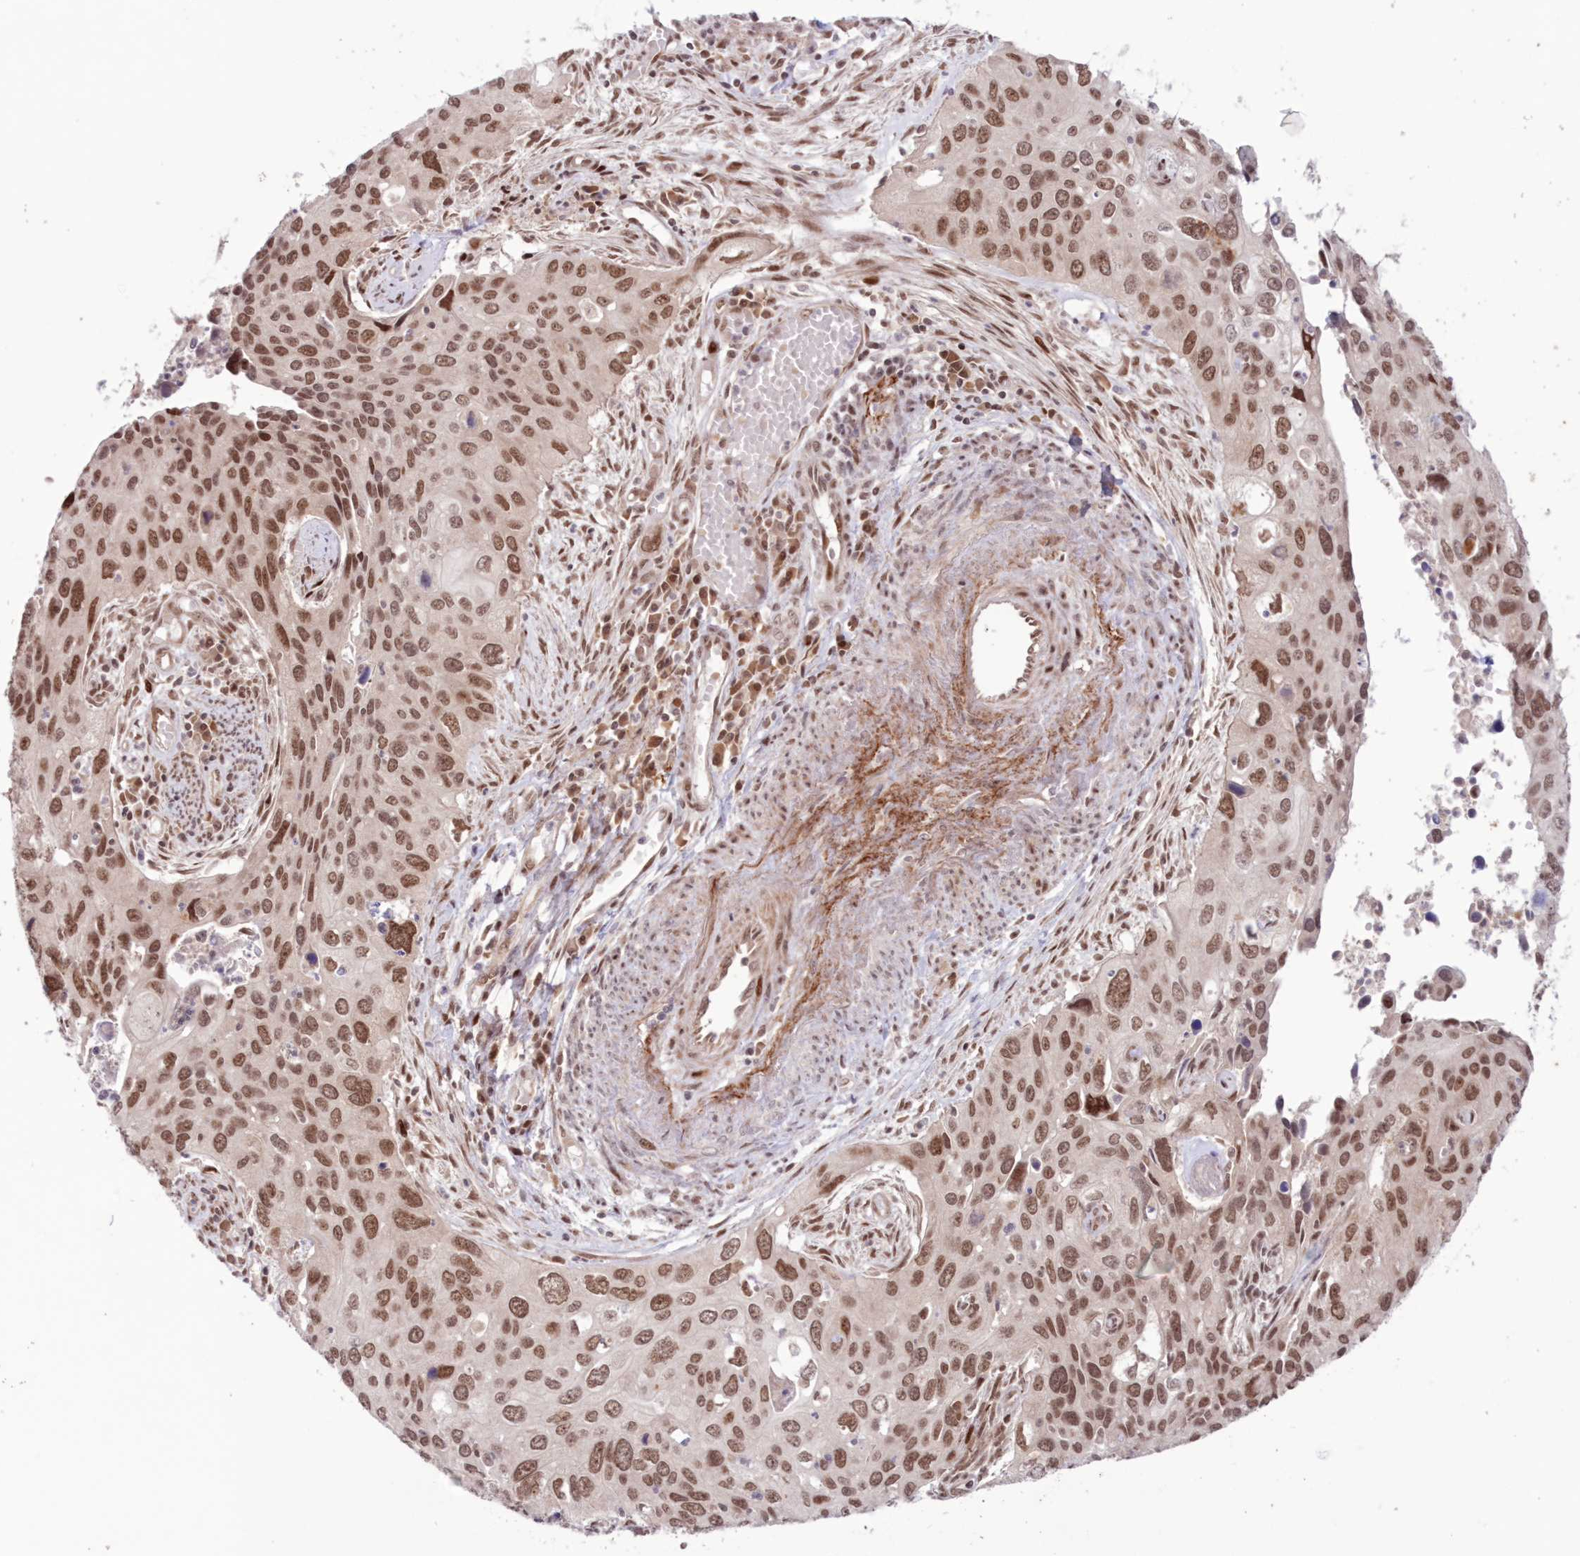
{"staining": {"intensity": "moderate", "quantity": ">75%", "location": "nuclear"}, "tissue": "cervical cancer", "cell_type": "Tumor cells", "image_type": "cancer", "snomed": [{"axis": "morphology", "description": "Squamous cell carcinoma, NOS"}, {"axis": "topography", "description": "Cervix"}], "caption": "Cervical cancer stained with DAB (3,3'-diaminobenzidine) immunohistochemistry demonstrates medium levels of moderate nuclear positivity in approximately >75% of tumor cells.", "gene": "NOA1", "patient": {"sex": "female", "age": 55}}